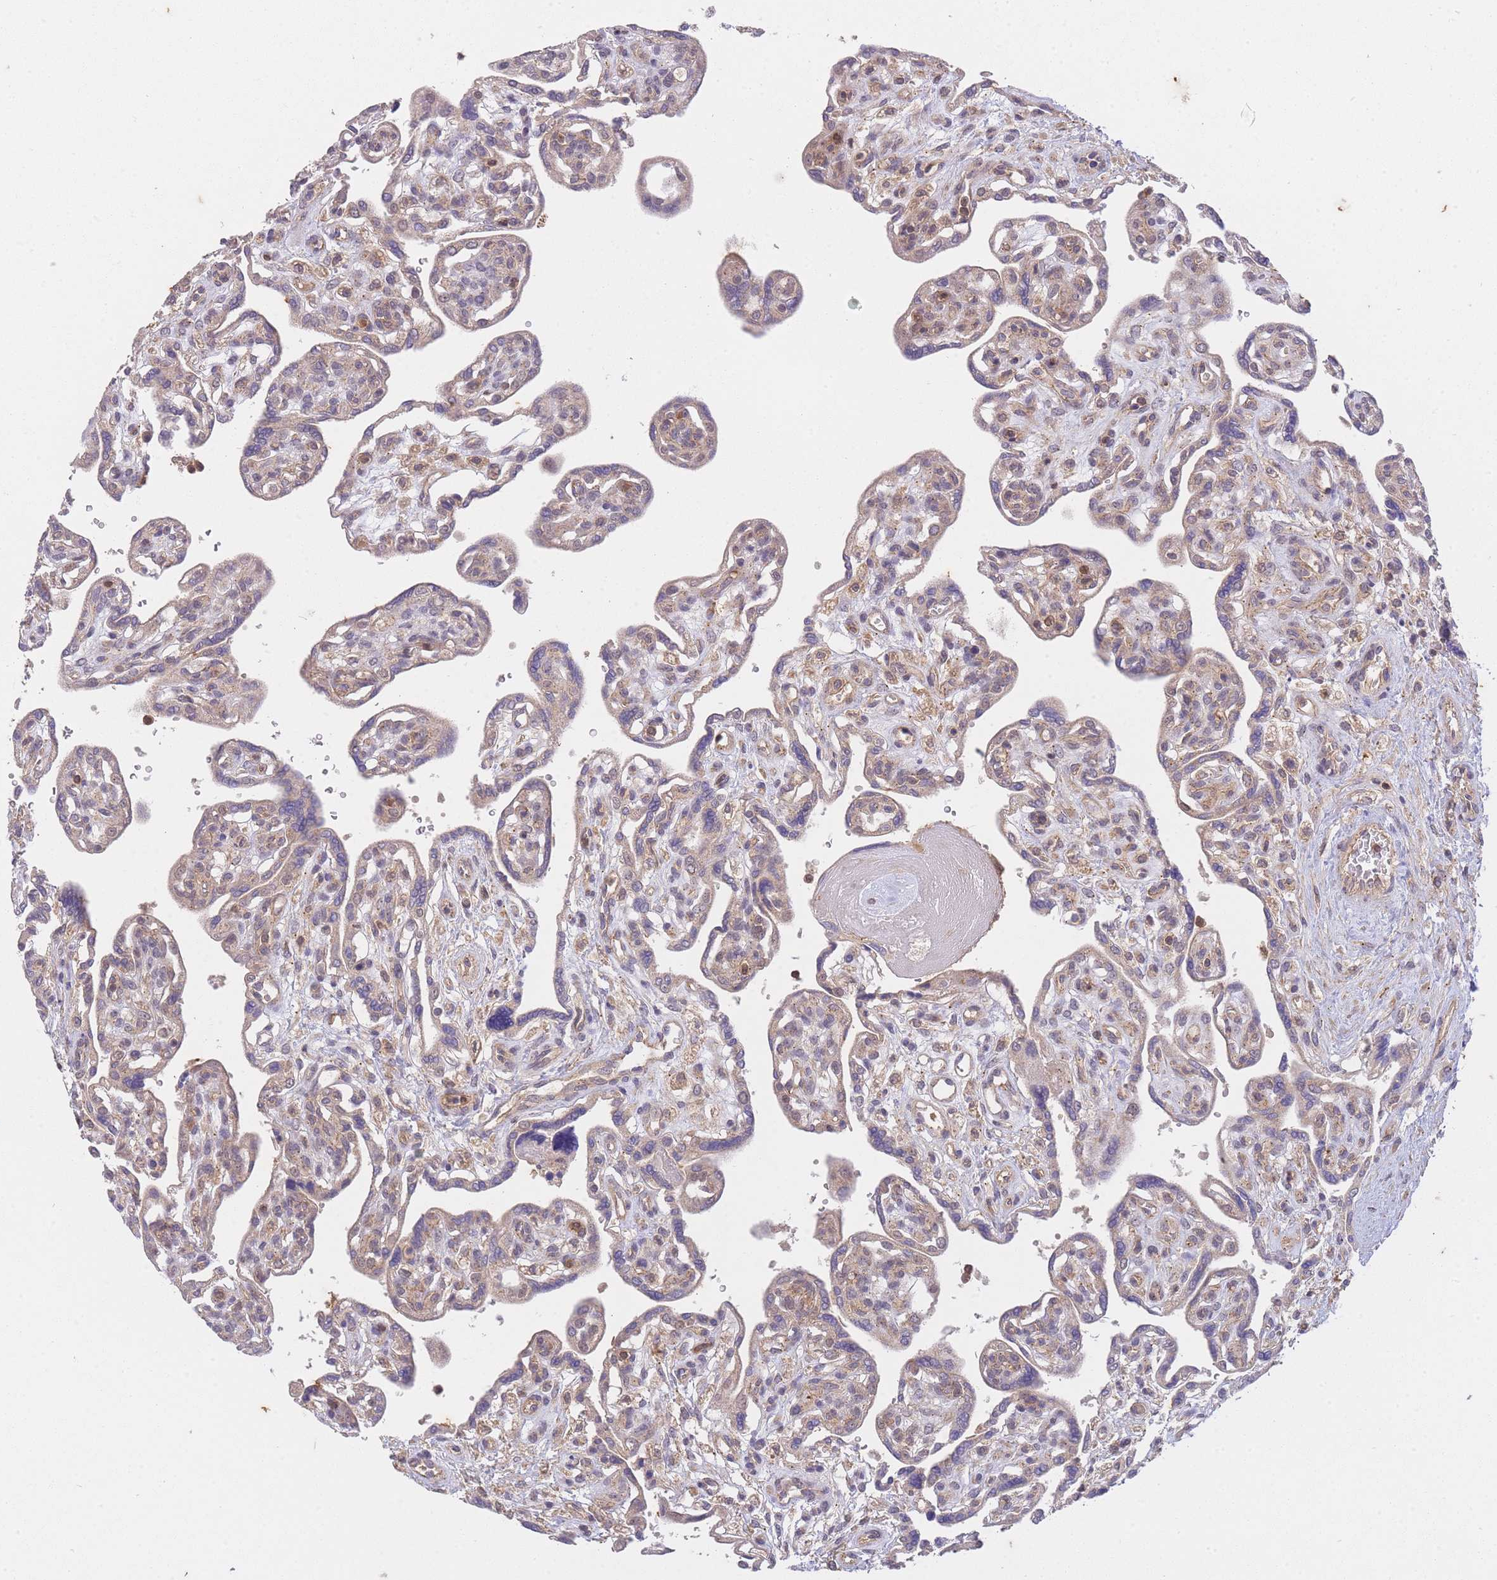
{"staining": {"intensity": "weak", "quantity": "25%-75%", "location": "cytoplasmic/membranous"}, "tissue": "placenta", "cell_type": "Decidual cells", "image_type": "normal", "snomed": [{"axis": "morphology", "description": "Normal tissue, NOS"}, {"axis": "topography", "description": "Placenta"}], "caption": "A low amount of weak cytoplasmic/membranous staining is appreciated in approximately 25%-75% of decidual cells in unremarkable placenta. The staining is performed using DAB (3,3'-diaminobenzidine) brown chromogen to label protein expression. The nuclei are counter-stained blue using hematoxylin.", "gene": "ST8SIA4", "patient": {"sex": "female", "age": 39}}